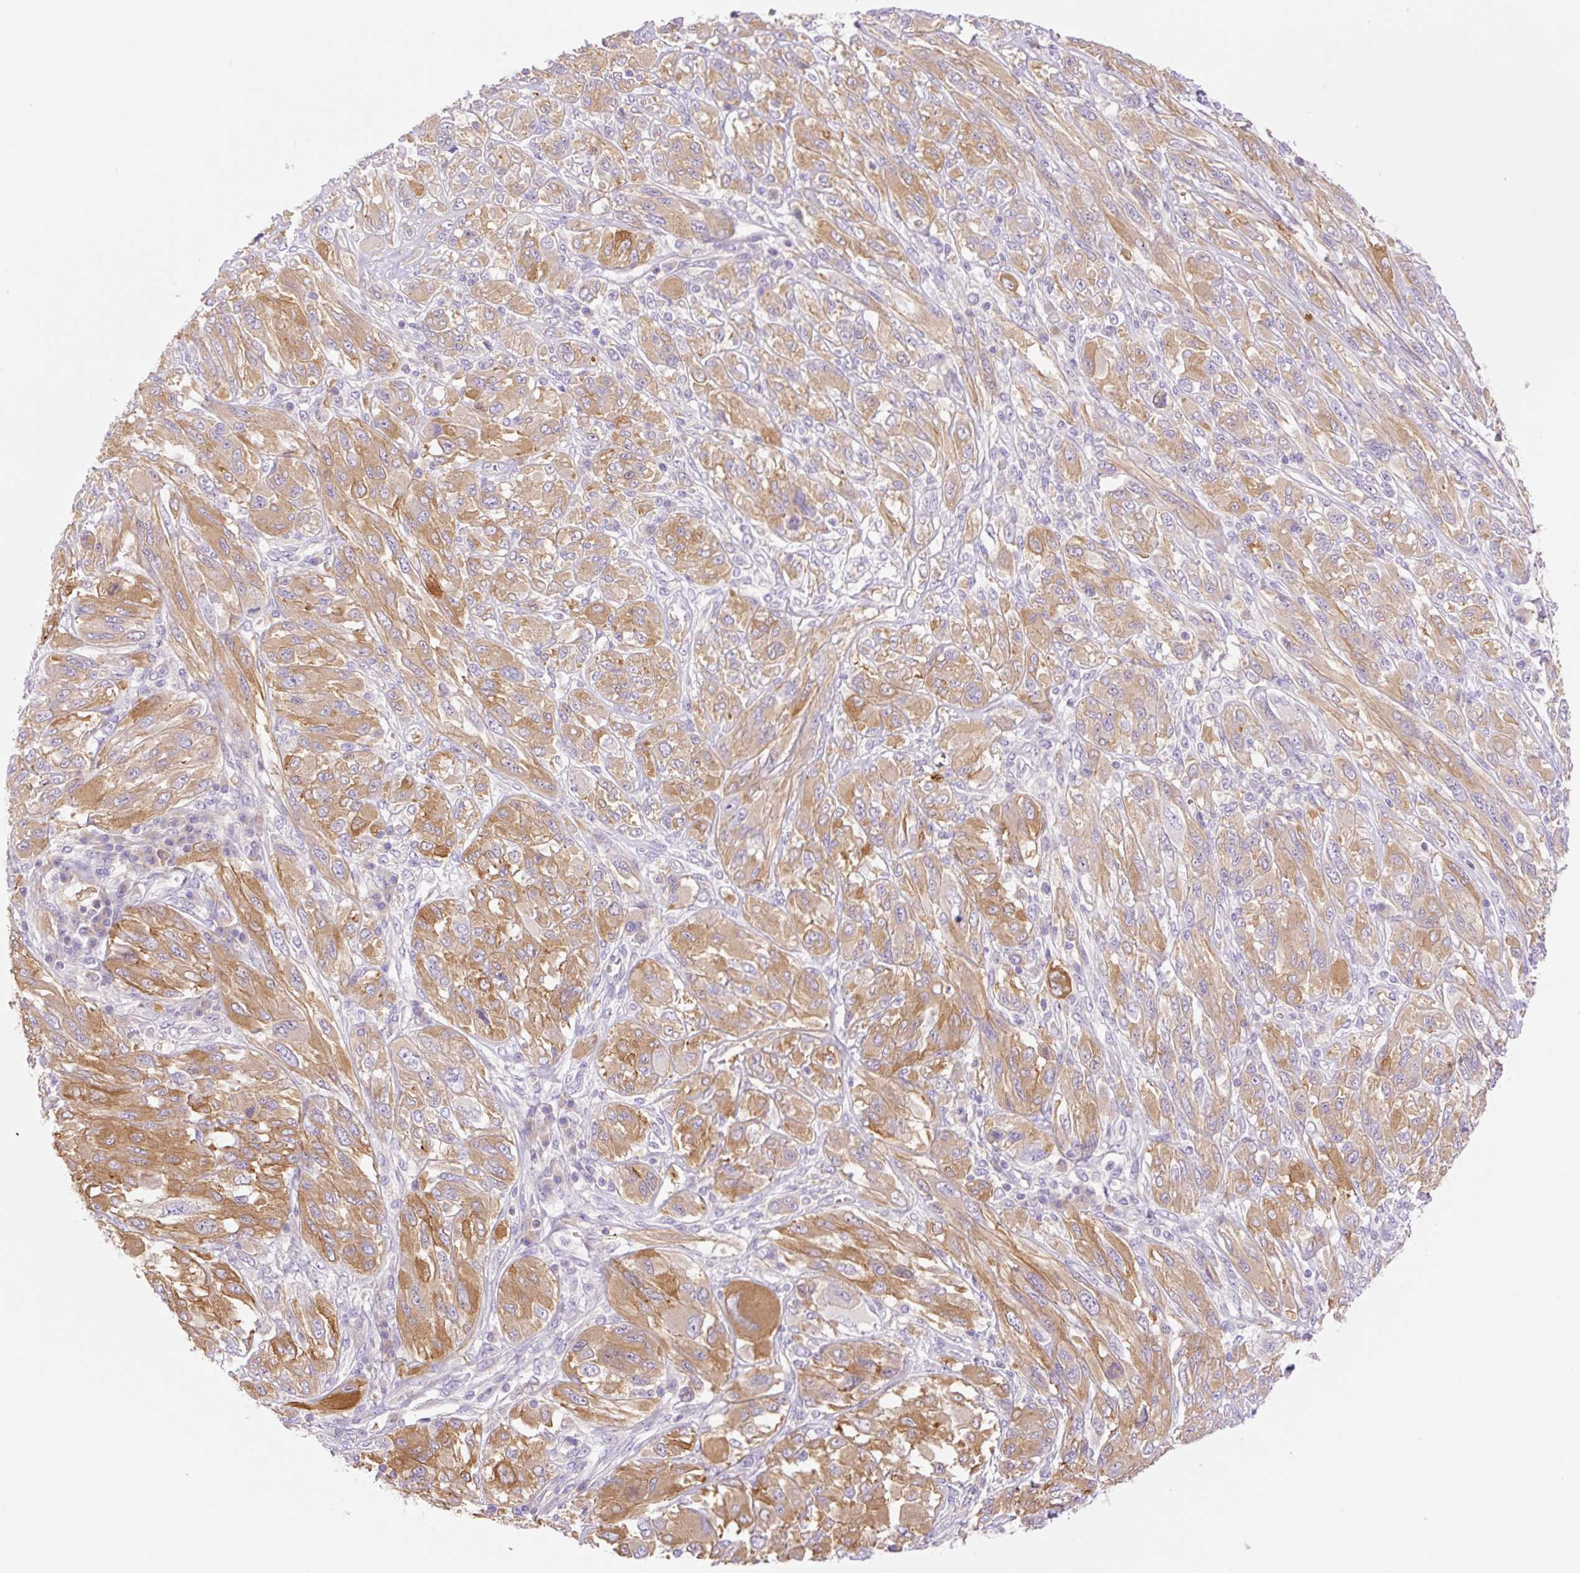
{"staining": {"intensity": "moderate", "quantity": ">75%", "location": "cytoplasmic/membranous"}, "tissue": "melanoma", "cell_type": "Tumor cells", "image_type": "cancer", "snomed": [{"axis": "morphology", "description": "Malignant melanoma, NOS"}, {"axis": "topography", "description": "Skin"}], "caption": "IHC (DAB (3,3'-diaminobenzidine)) staining of malignant melanoma displays moderate cytoplasmic/membranous protein positivity in about >75% of tumor cells. Nuclei are stained in blue.", "gene": "DENND5A", "patient": {"sex": "female", "age": 91}}